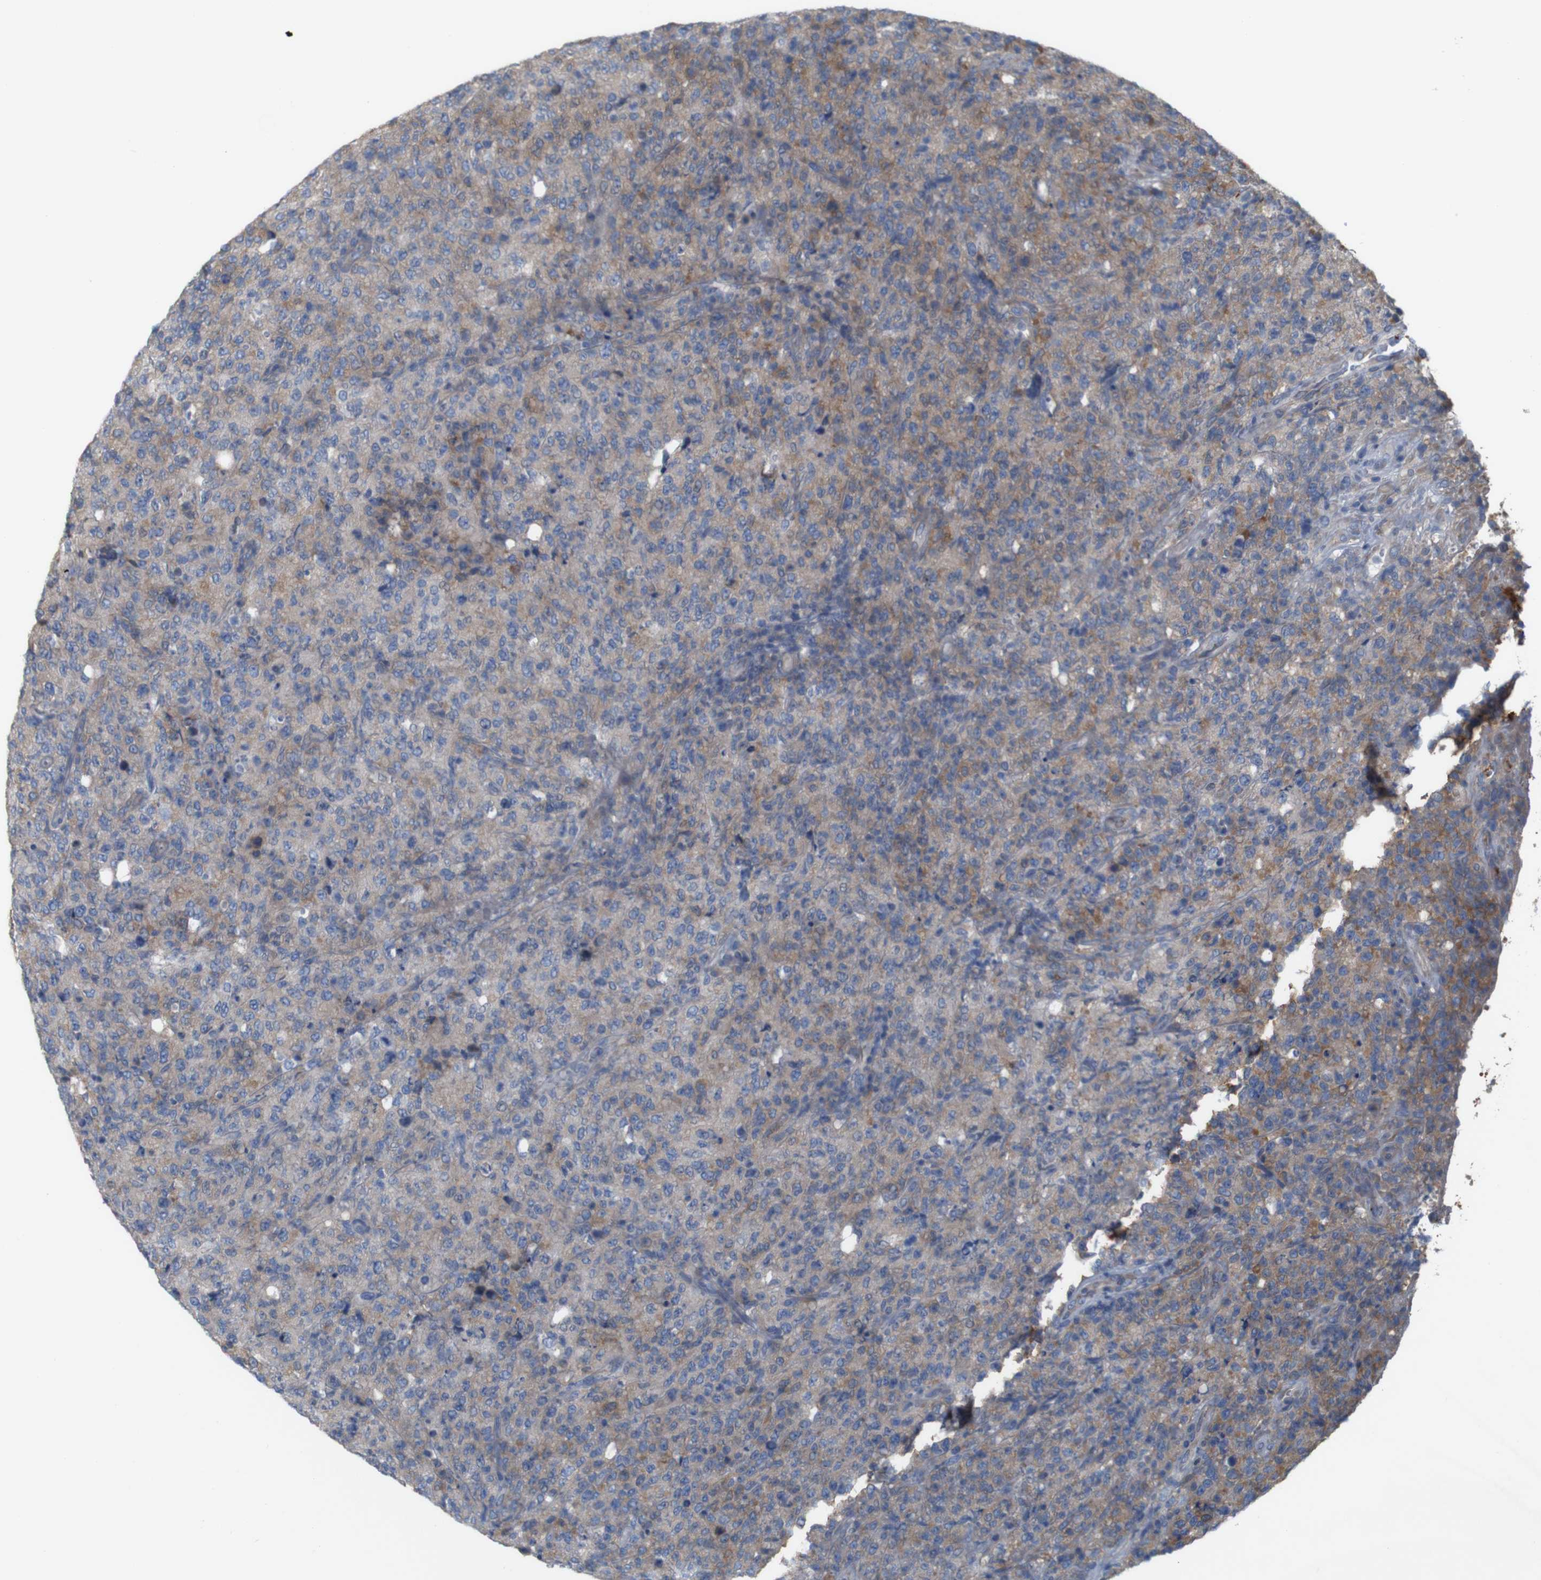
{"staining": {"intensity": "weak", "quantity": "25%-75%", "location": "cytoplasmic/membranous"}, "tissue": "lymphoma", "cell_type": "Tumor cells", "image_type": "cancer", "snomed": [{"axis": "morphology", "description": "Malignant lymphoma, non-Hodgkin's type, High grade"}, {"axis": "topography", "description": "Tonsil"}], "caption": "Brown immunohistochemical staining in human lymphoma demonstrates weak cytoplasmic/membranous expression in about 25%-75% of tumor cells. Nuclei are stained in blue.", "gene": "MYEOV", "patient": {"sex": "female", "age": 36}}